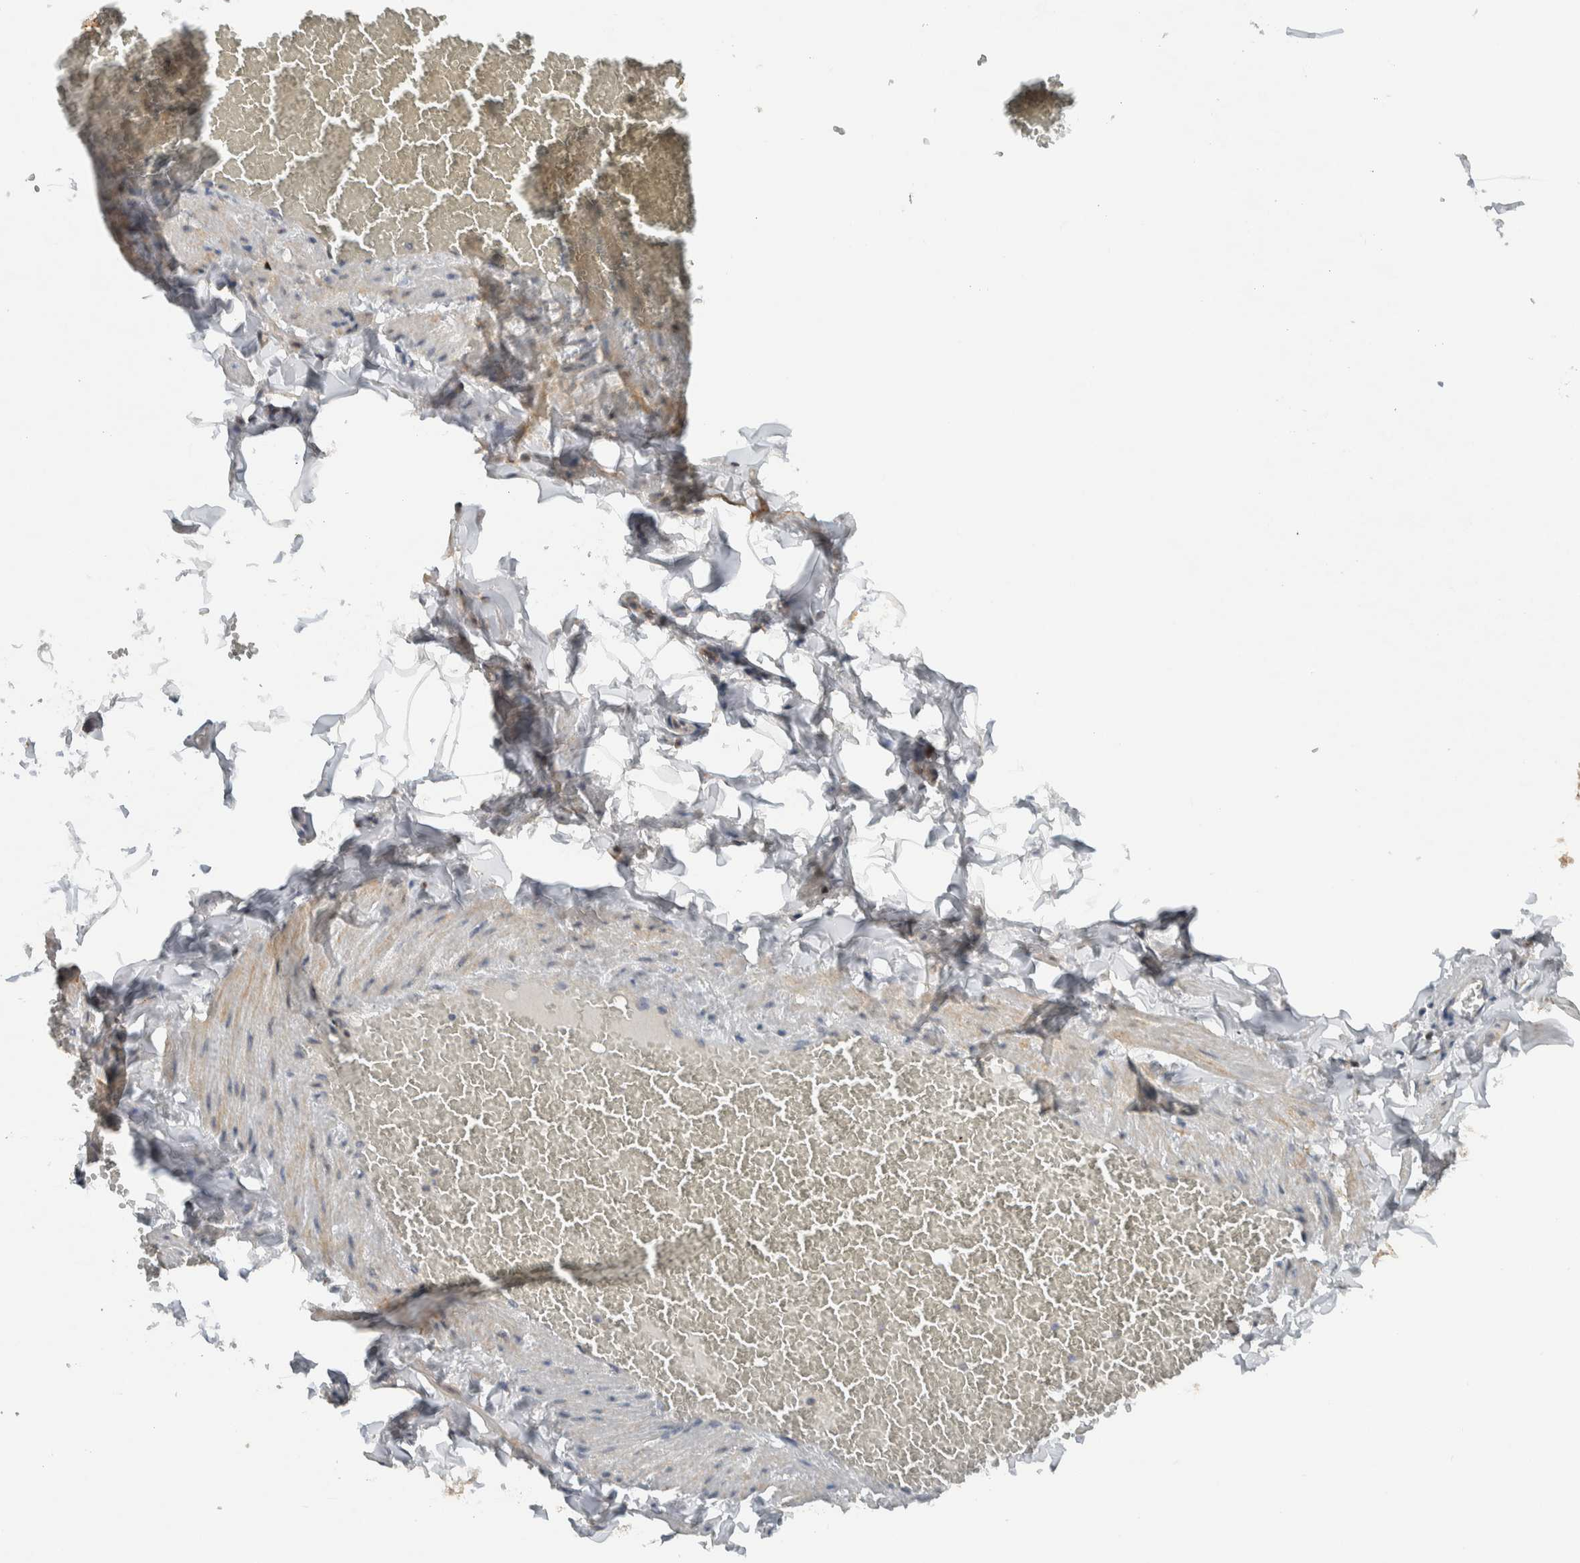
{"staining": {"intensity": "negative", "quantity": "none", "location": "none"}, "tissue": "adipose tissue", "cell_type": "Adipocytes", "image_type": "normal", "snomed": [{"axis": "morphology", "description": "Normal tissue, NOS"}, {"axis": "topography", "description": "Vascular tissue"}], "caption": "Human adipose tissue stained for a protein using IHC displays no staining in adipocytes.", "gene": "KLHL6", "patient": {"sex": "male", "age": 41}}